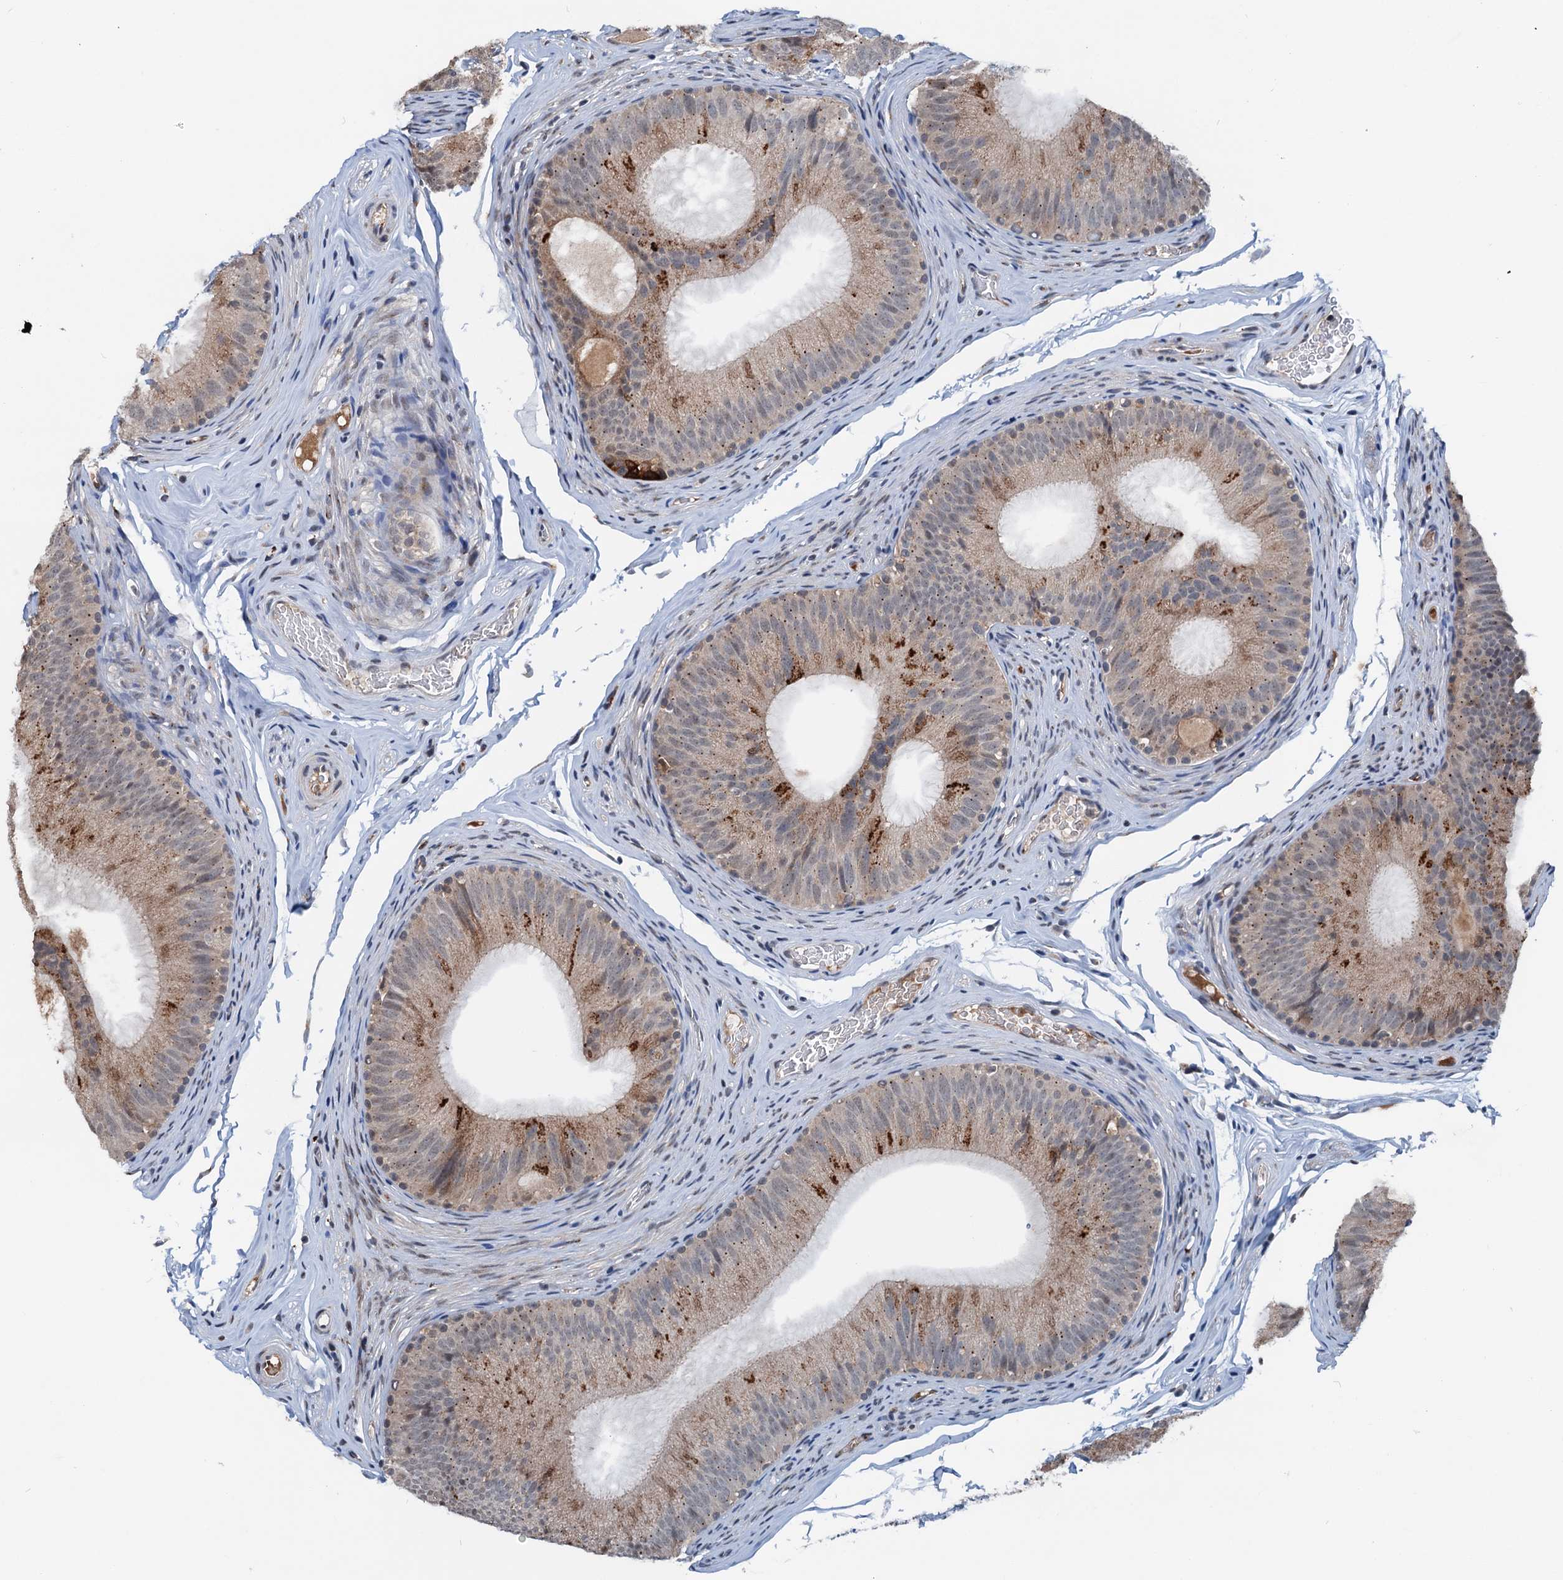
{"staining": {"intensity": "weak", "quantity": ">75%", "location": "cytoplasmic/membranous"}, "tissue": "epididymis", "cell_type": "Glandular cells", "image_type": "normal", "snomed": [{"axis": "morphology", "description": "Normal tissue, NOS"}, {"axis": "topography", "description": "Epididymis"}], "caption": "Epididymis stained with DAB IHC displays low levels of weak cytoplasmic/membranous positivity in about >75% of glandular cells.", "gene": "SHLD1", "patient": {"sex": "male", "age": 34}}